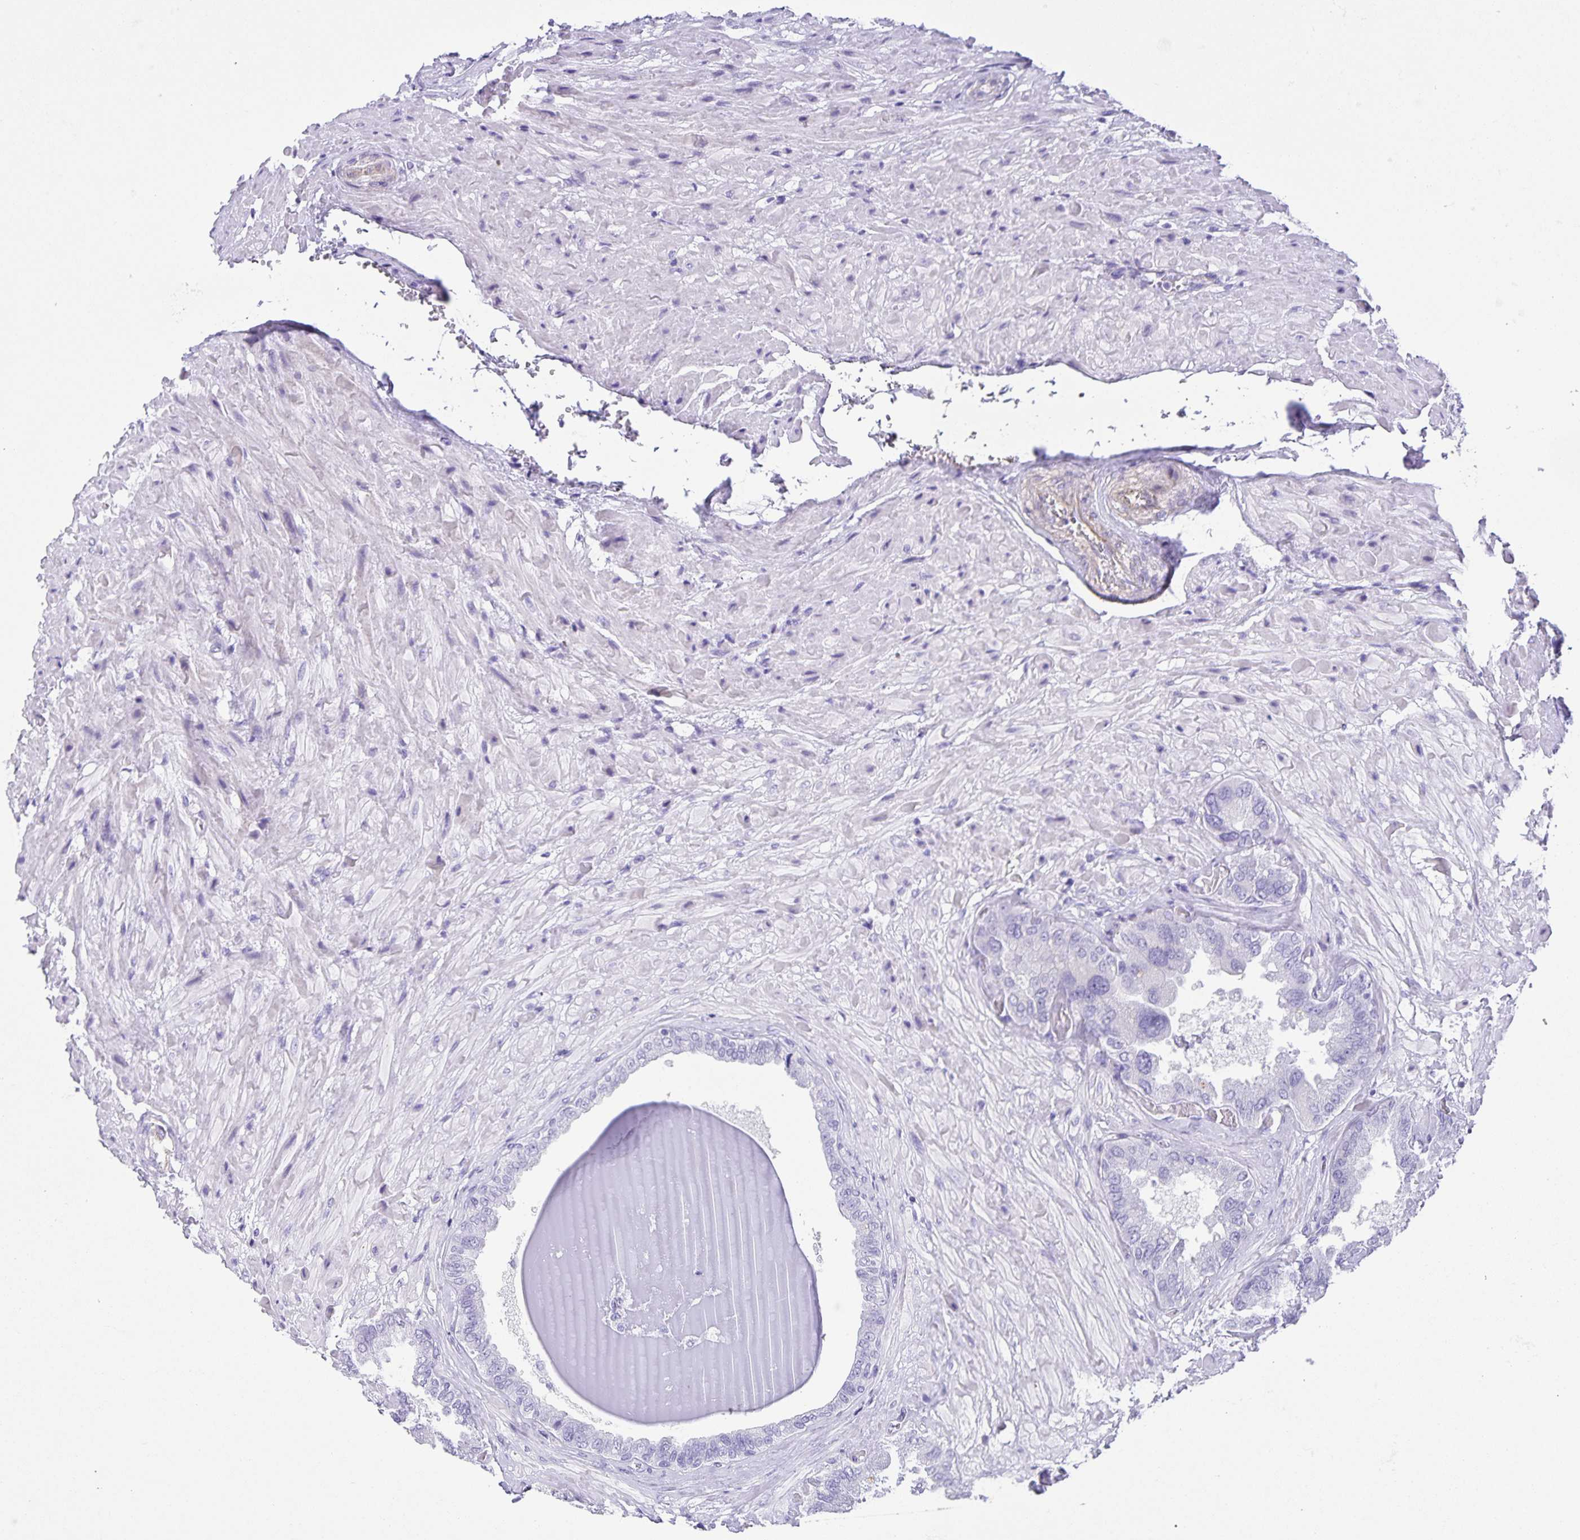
{"staining": {"intensity": "negative", "quantity": "none", "location": "none"}, "tissue": "seminal vesicle", "cell_type": "Glandular cells", "image_type": "normal", "snomed": [{"axis": "morphology", "description": "Normal tissue, NOS"}, {"axis": "topography", "description": "Seminal veicle"}], "caption": "Image shows no protein positivity in glandular cells of benign seminal vesicle.", "gene": "UBQLN3", "patient": {"sex": "male", "age": 68}}